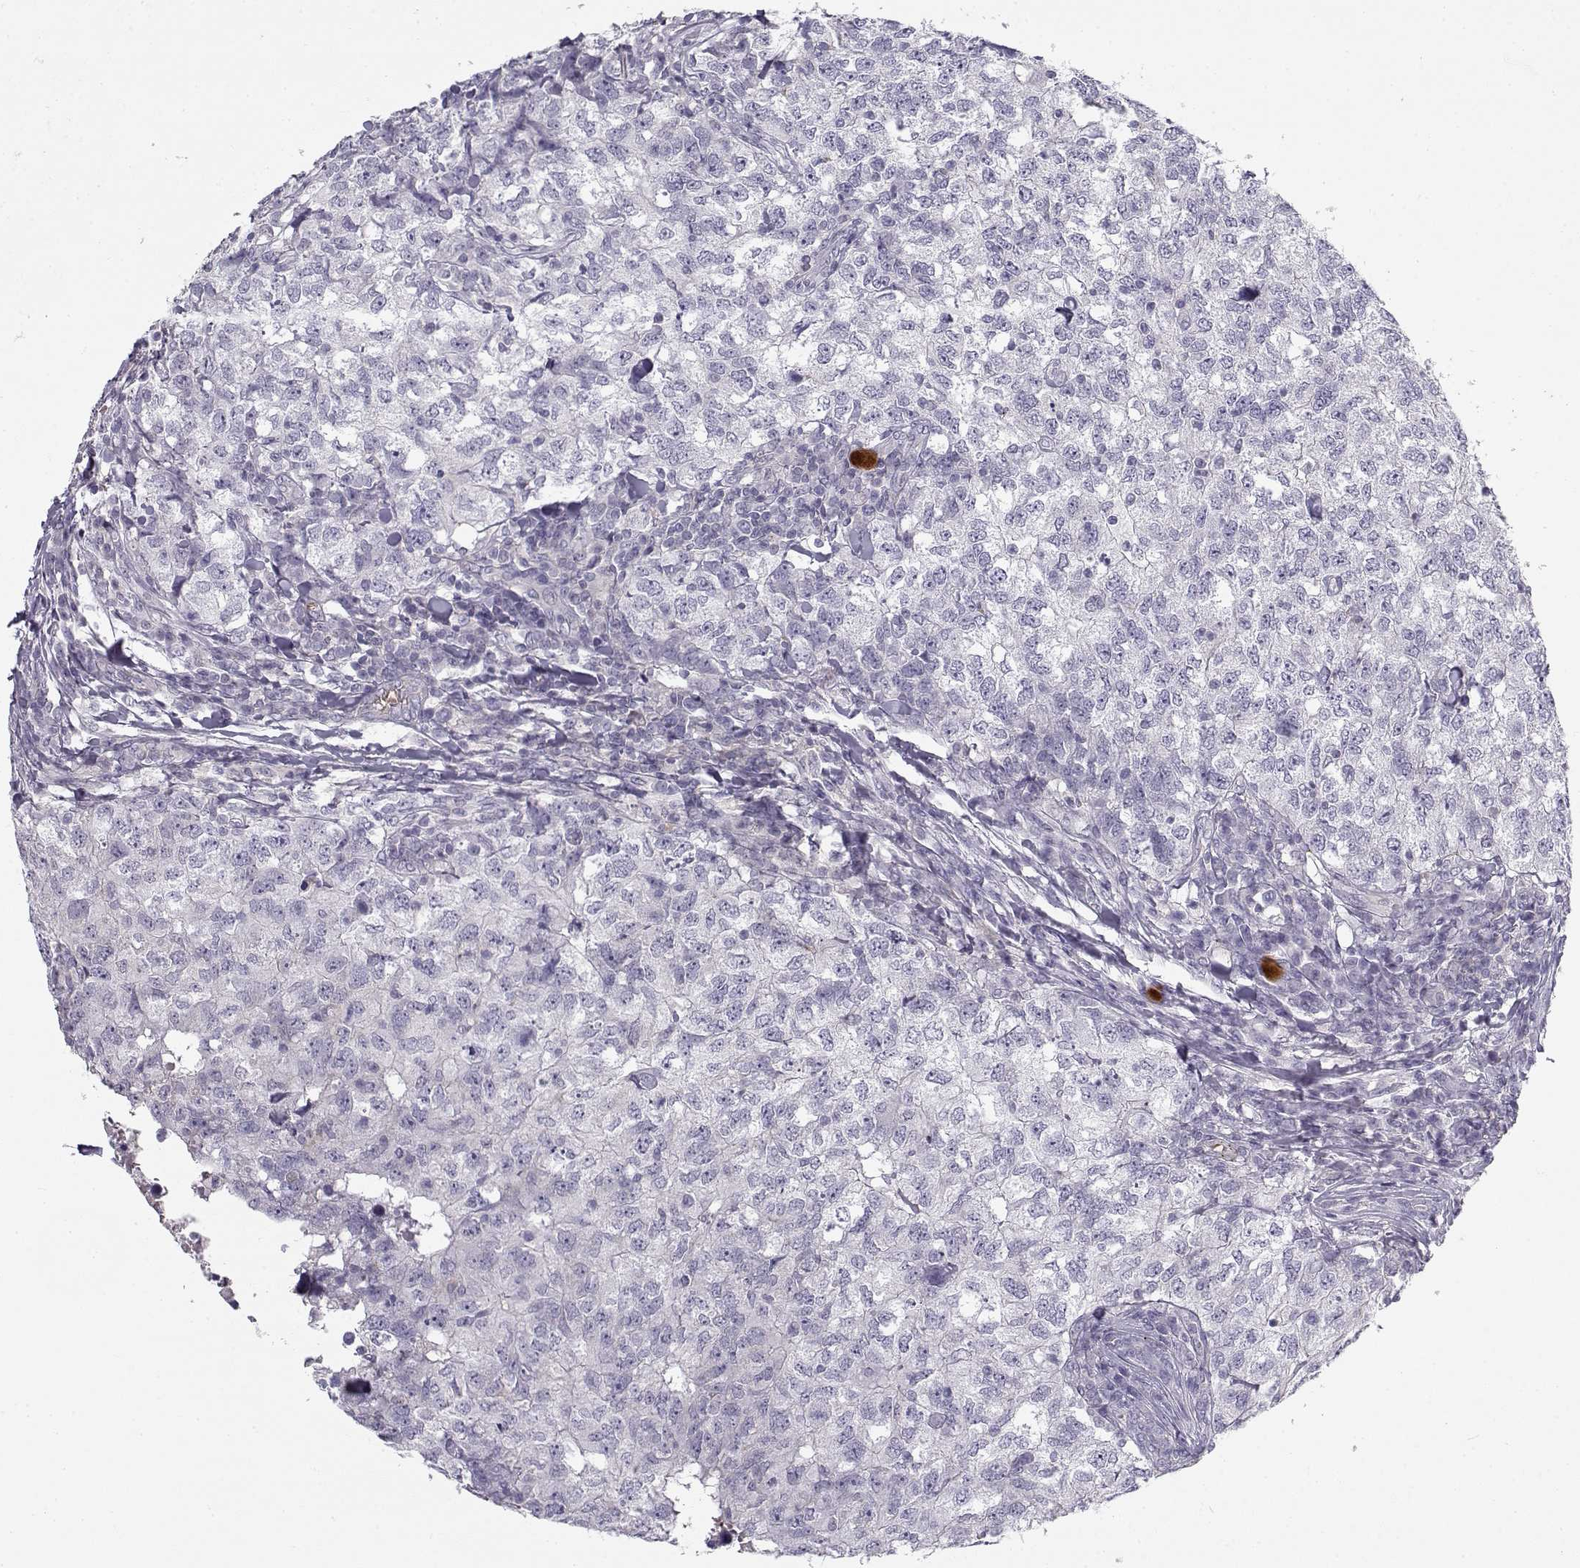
{"staining": {"intensity": "negative", "quantity": "none", "location": "none"}, "tissue": "breast cancer", "cell_type": "Tumor cells", "image_type": "cancer", "snomed": [{"axis": "morphology", "description": "Duct carcinoma"}, {"axis": "topography", "description": "Breast"}], "caption": "Immunohistochemistry (IHC) photomicrograph of intraductal carcinoma (breast) stained for a protein (brown), which displays no expression in tumor cells.", "gene": "MYO1A", "patient": {"sex": "female", "age": 30}}